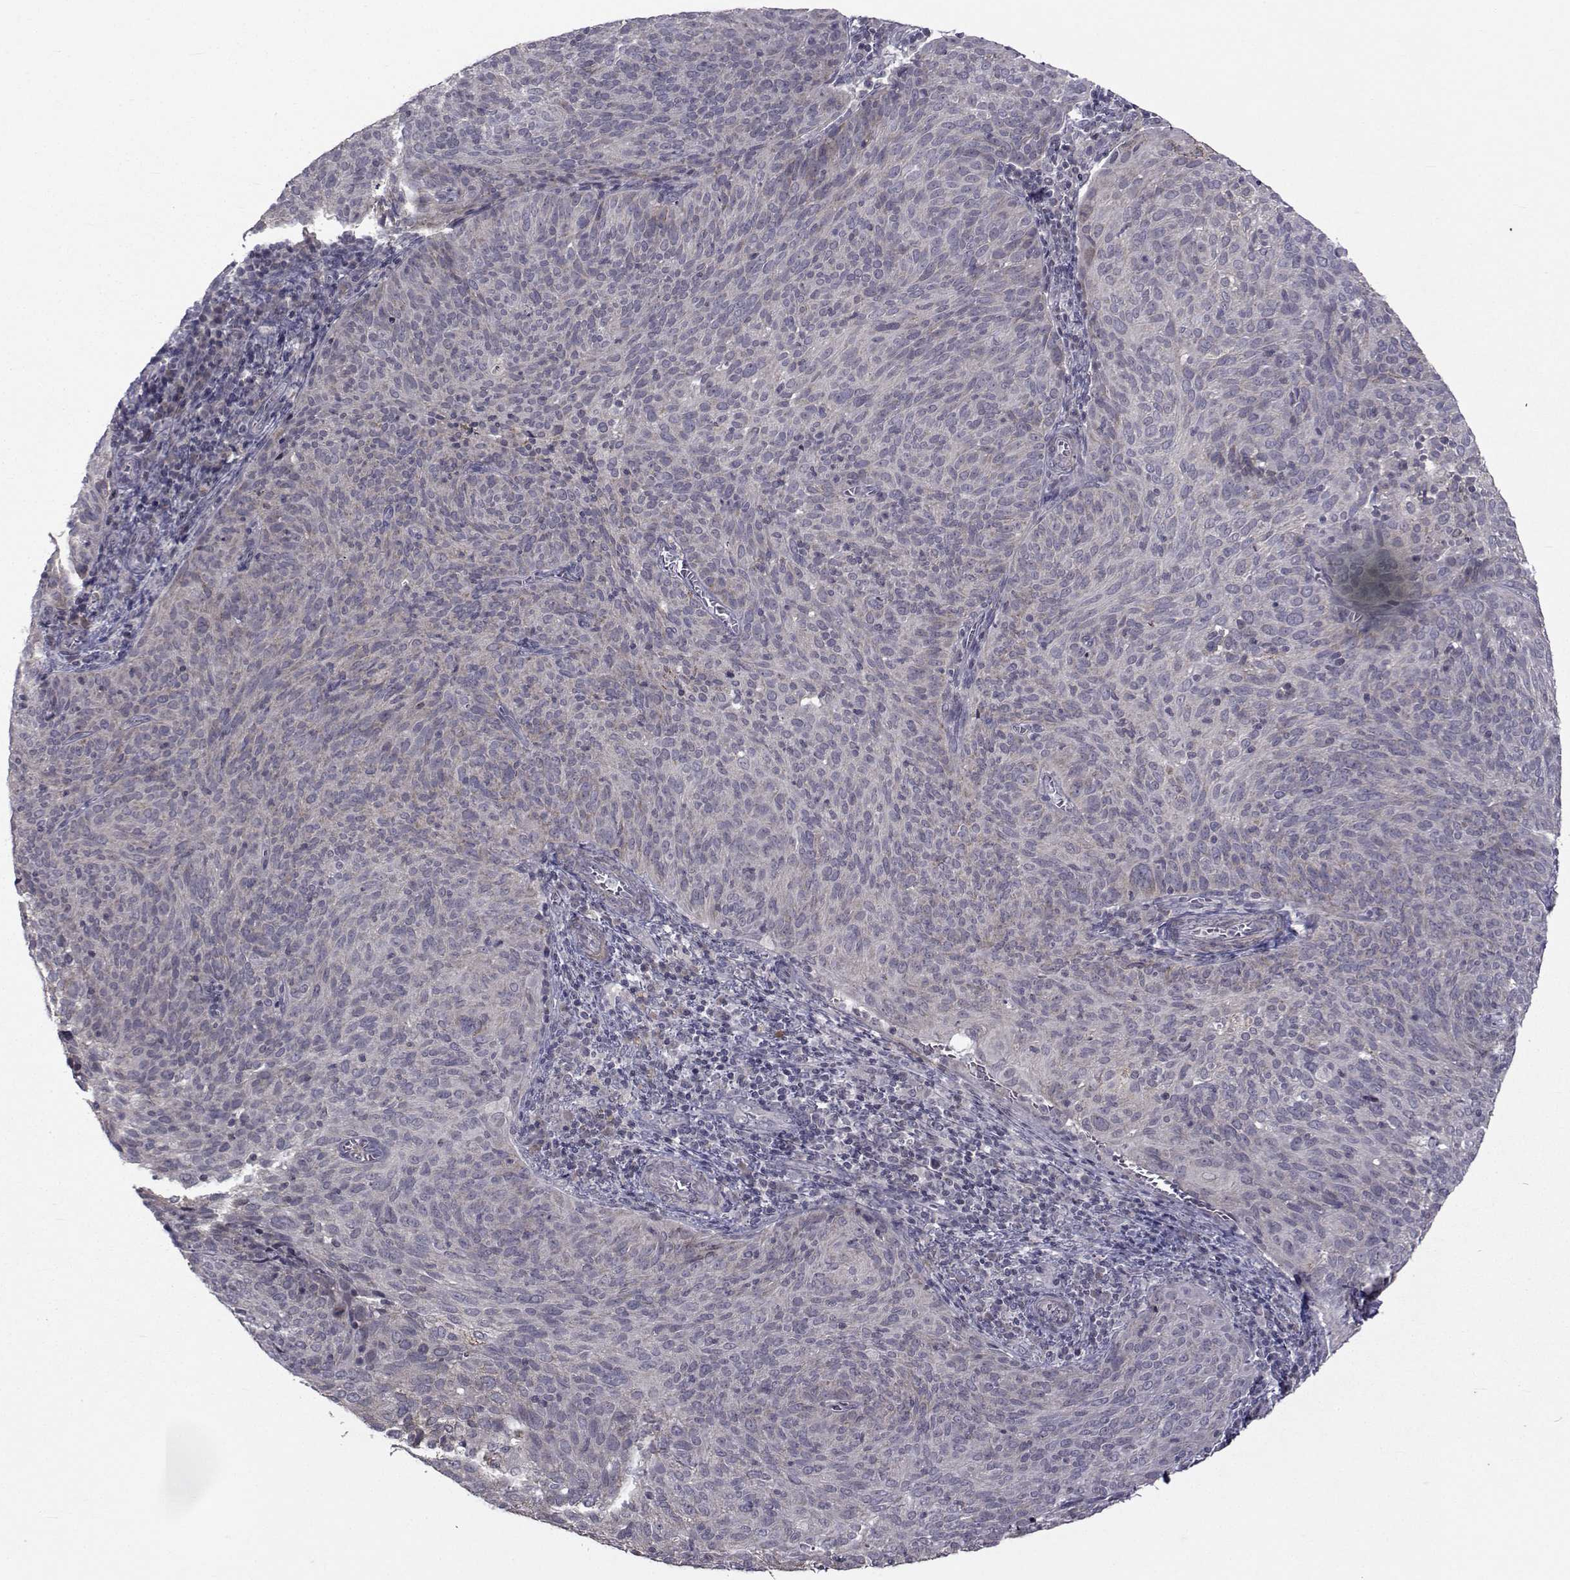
{"staining": {"intensity": "negative", "quantity": "none", "location": "none"}, "tissue": "cervical cancer", "cell_type": "Tumor cells", "image_type": "cancer", "snomed": [{"axis": "morphology", "description": "Squamous cell carcinoma, NOS"}, {"axis": "topography", "description": "Cervix"}], "caption": "Immunohistochemistry of human squamous cell carcinoma (cervical) displays no expression in tumor cells.", "gene": "FDXR", "patient": {"sex": "female", "age": 39}}